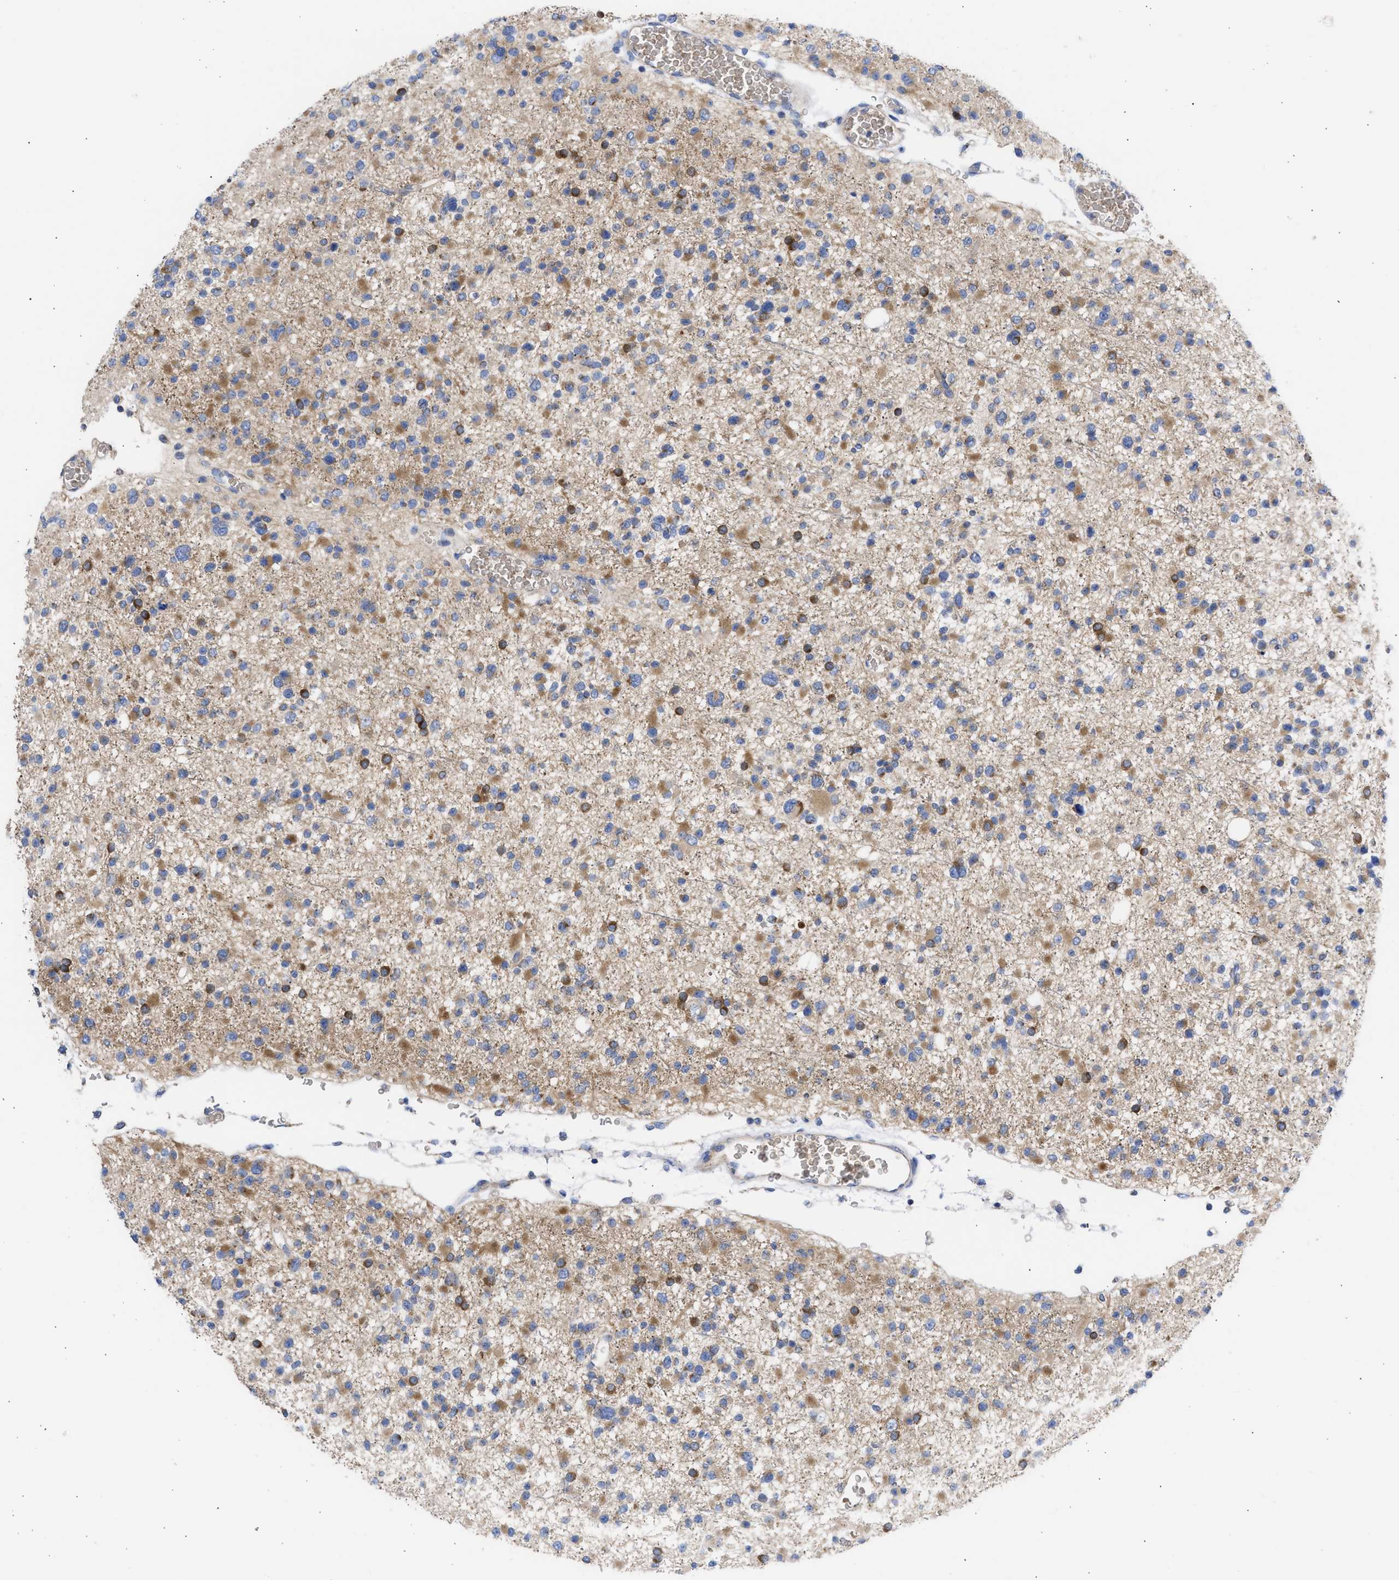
{"staining": {"intensity": "moderate", "quantity": ">75%", "location": "cytoplasmic/membranous"}, "tissue": "glioma", "cell_type": "Tumor cells", "image_type": "cancer", "snomed": [{"axis": "morphology", "description": "Glioma, malignant, Low grade"}, {"axis": "topography", "description": "Brain"}], "caption": "This photomicrograph exhibits glioma stained with immunohistochemistry (IHC) to label a protein in brown. The cytoplasmic/membranous of tumor cells show moderate positivity for the protein. Nuclei are counter-stained blue.", "gene": "BTG3", "patient": {"sex": "female", "age": 22}}